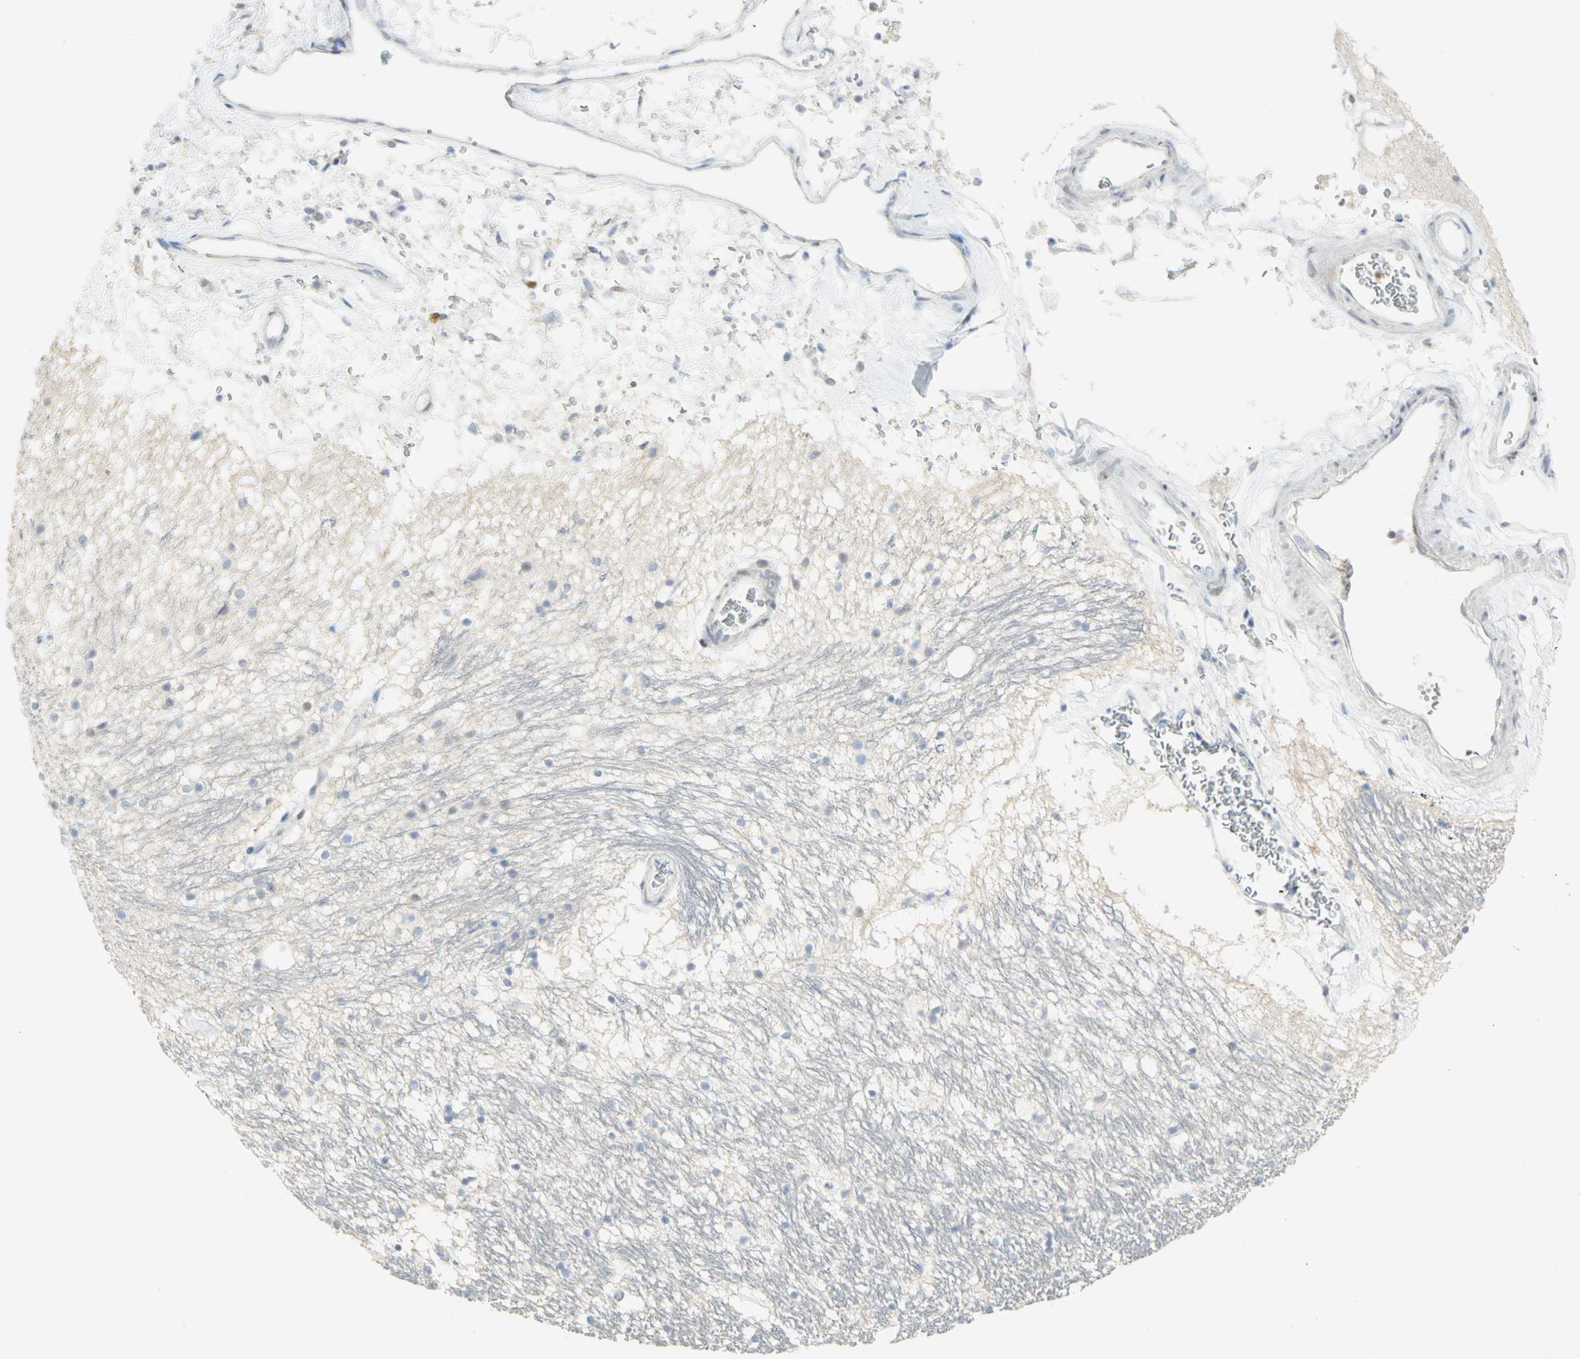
{"staining": {"intensity": "negative", "quantity": "none", "location": "none"}, "tissue": "hippocampus", "cell_type": "Glial cells", "image_type": "normal", "snomed": [{"axis": "morphology", "description": "Normal tissue, NOS"}, {"axis": "topography", "description": "Hippocampus"}], "caption": "IHC histopathology image of unremarkable human hippocampus stained for a protein (brown), which shows no positivity in glial cells. (Stains: DAB immunohistochemistry with hematoxylin counter stain, Microscopy: brightfield microscopy at high magnification).", "gene": "BCL6", "patient": {"sex": "male", "age": 45}}